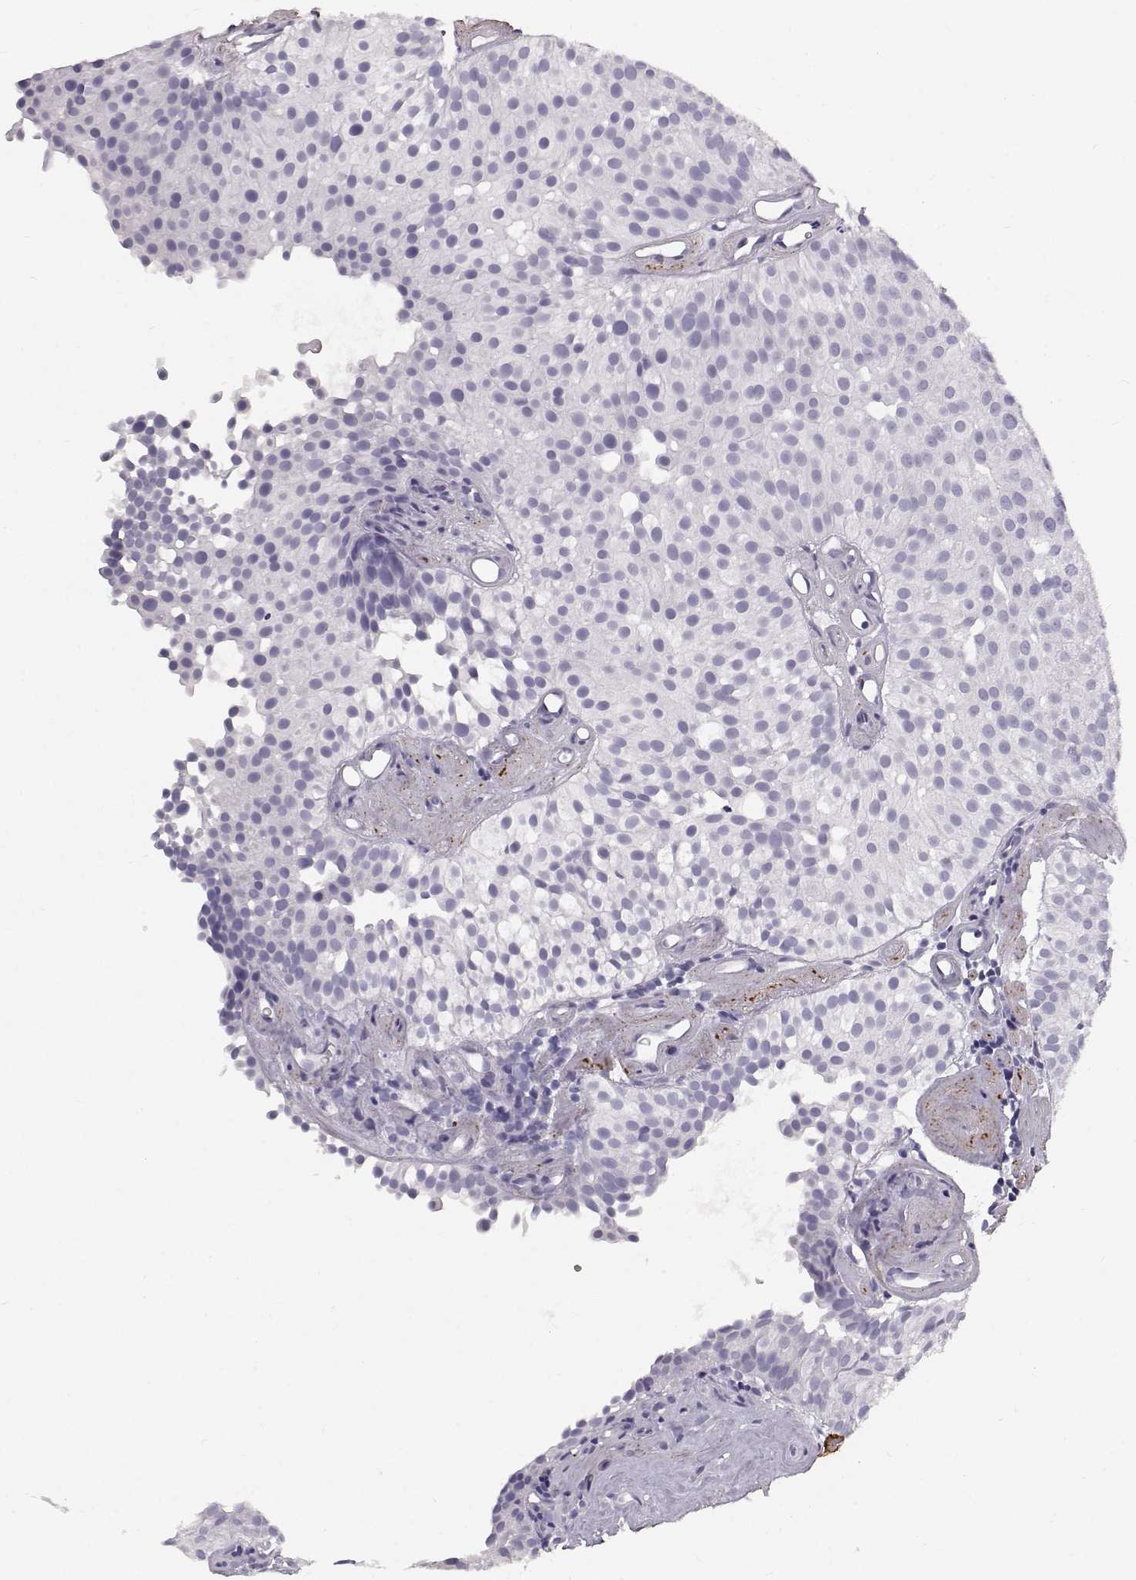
{"staining": {"intensity": "negative", "quantity": "none", "location": "none"}, "tissue": "urothelial cancer", "cell_type": "Tumor cells", "image_type": "cancer", "snomed": [{"axis": "morphology", "description": "Urothelial carcinoma, Low grade"}, {"axis": "topography", "description": "Urinary bladder"}], "caption": "An IHC micrograph of low-grade urothelial carcinoma is shown. There is no staining in tumor cells of low-grade urothelial carcinoma.", "gene": "KRTAP16-1", "patient": {"sex": "female", "age": 87}}